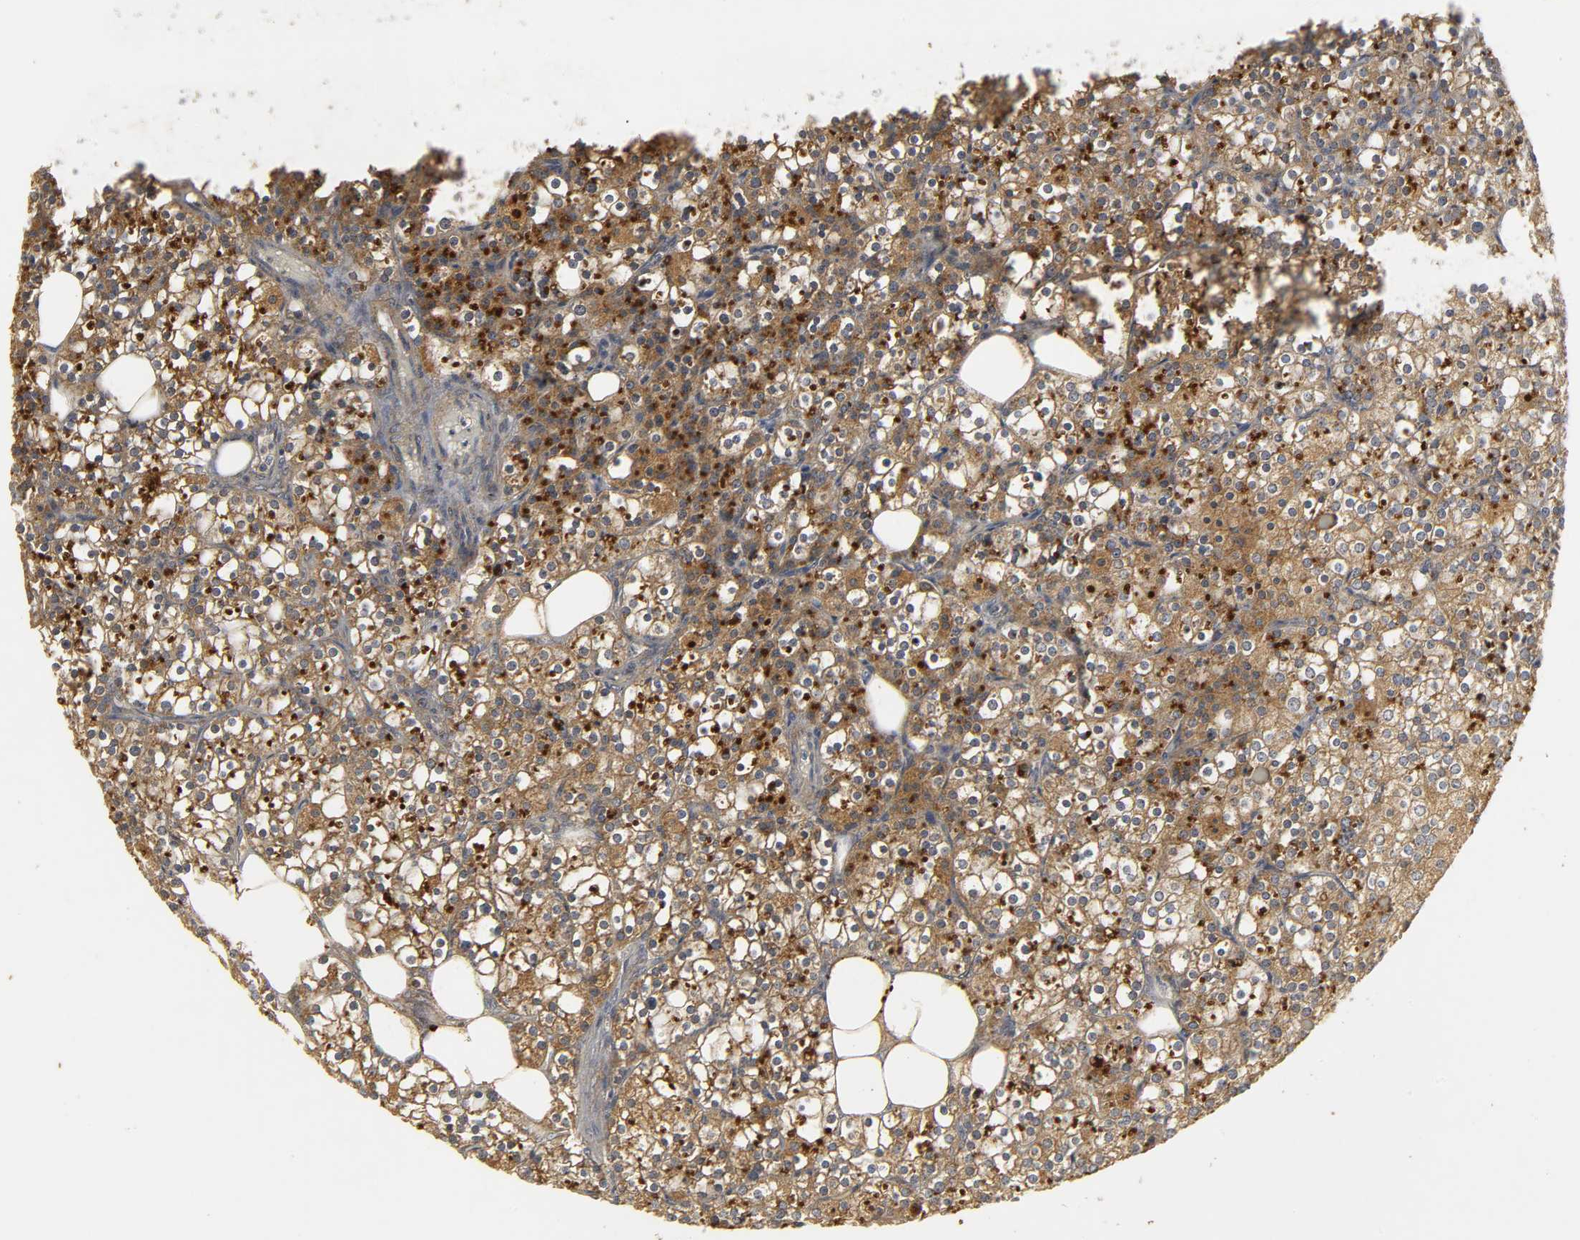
{"staining": {"intensity": "moderate", "quantity": ">75%", "location": "cytoplasmic/membranous"}, "tissue": "parathyroid gland", "cell_type": "Glandular cells", "image_type": "normal", "snomed": [{"axis": "morphology", "description": "Normal tissue, NOS"}, {"axis": "topography", "description": "Parathyroid gland"}], "caption": "IHC image of benign human parathyroid gland stained for a protein (brown), which displays medium levels of moderate cytoplasmic/membranous positivity in about >75% of glandular cells.", "gene": "TRAF6", "patient": {"sex": "female", "age": 63}}